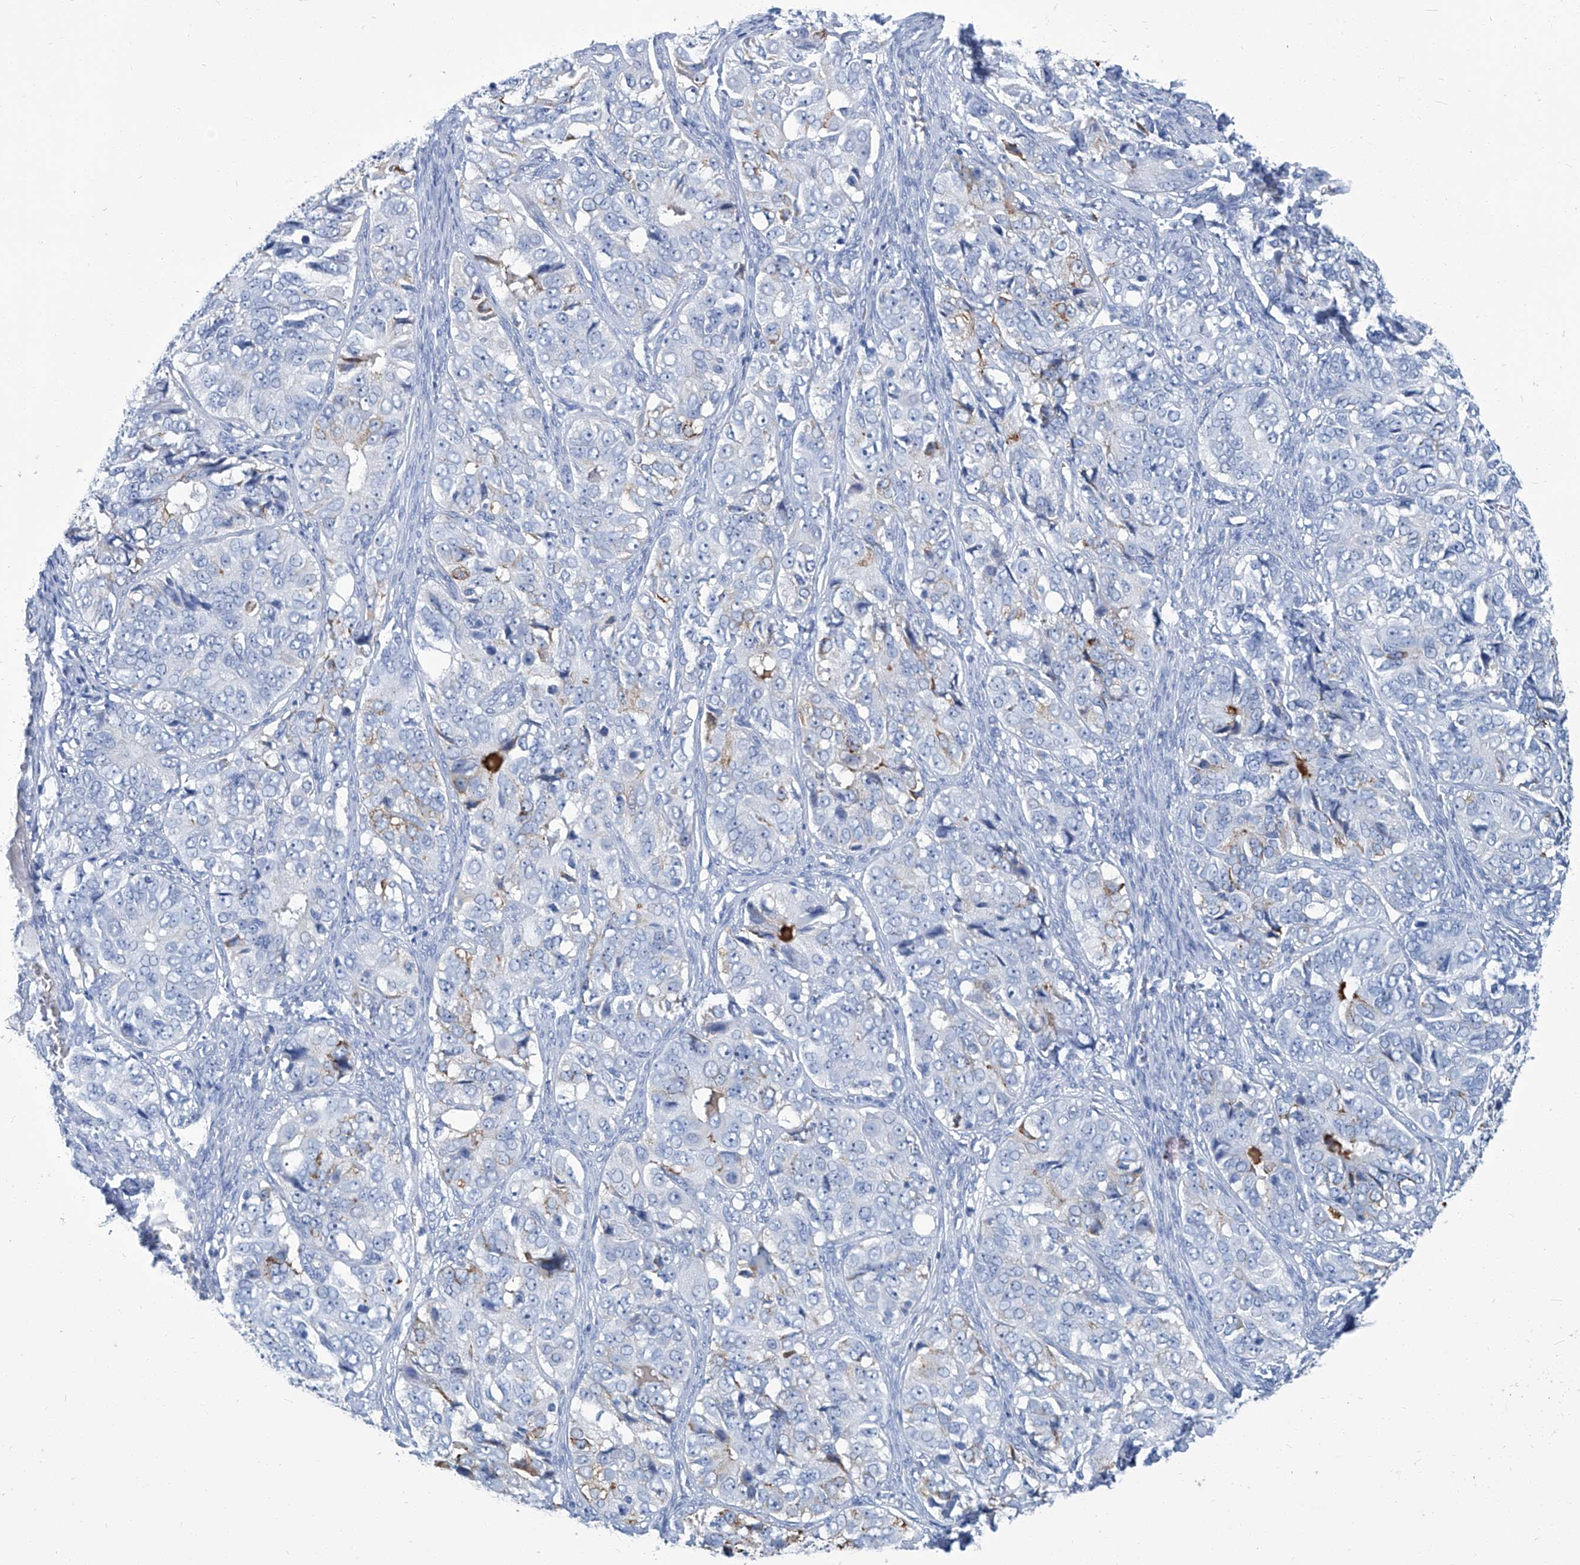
{"staining": {"intensity": "weak", "quantity": "<25%", "location": "cytoplasmic/membranous"}, "tissue": "ovarian cancer", "cell_type": "Tumor cells", "image_type": "cancer", "snomed": [{"axis": "morphology", "description": "Carcinoma, endometroid"}, {"axis": "topography", "description": "Ovary"}], "caption": "The micrograph demonstrates no significant positivity in tumor cells of ovarian cancer.", "gene": "PFKL", "patient": {"sex": "female", "age": 51}}